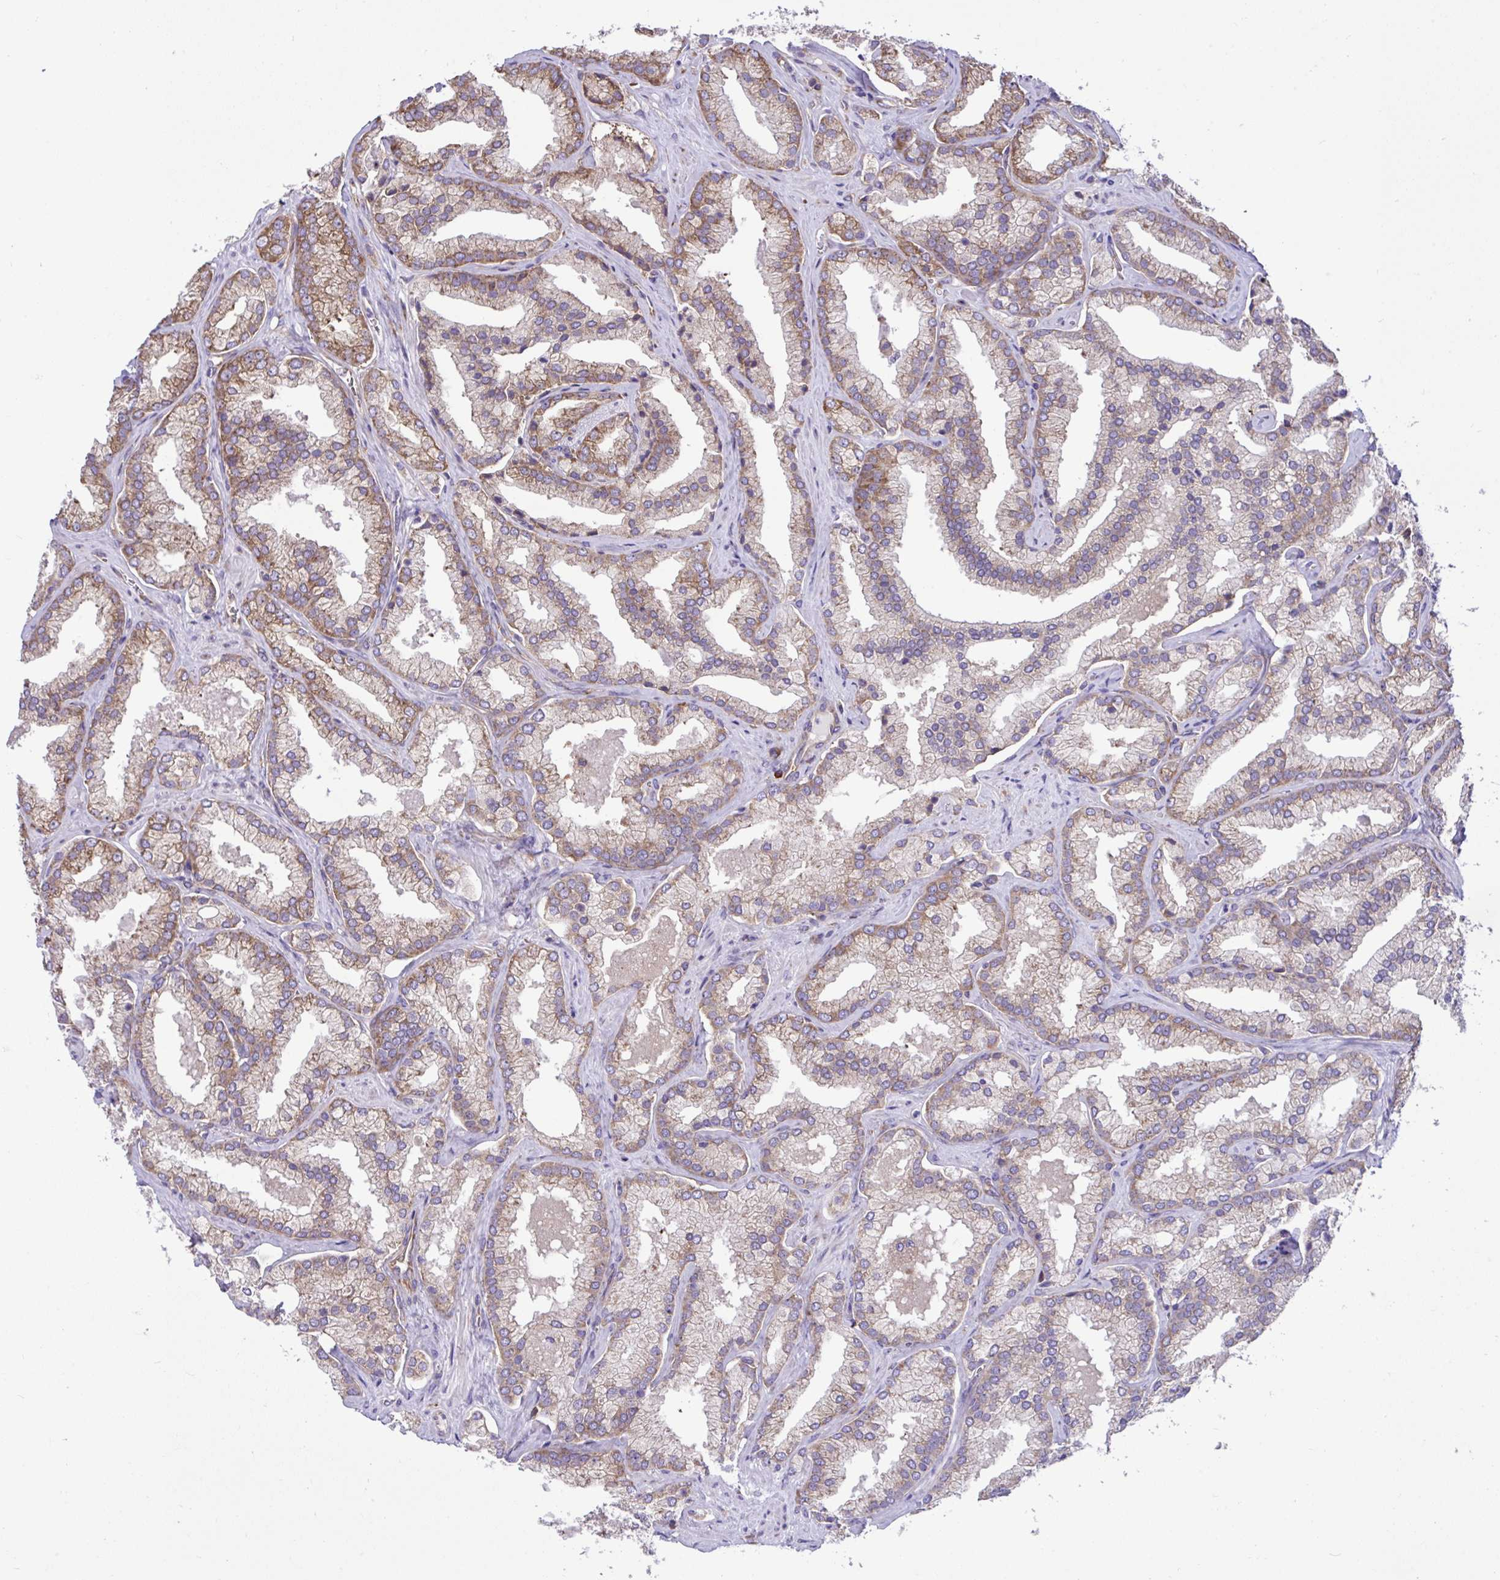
{"staining": {"intensity": "moderate", "quantity": ">75%", "location": "cytoplasmic/membranous"}, "tissue": "prostate cancer", "cell_type": "Tumor cells", "image_type": "cancer", "snomed": [{"axis": "morphology", "description": "Adenocarcinoma, High grade"}, {"axis": "topography", "description": "Prostate"}], "caption": "Immunohistochemical staining of human prostate cancer demonstrates medium levels of moderate cytoplasmic/membranous protein positivity in approximately >75% of tumor cells. Using DAB (brown) and hematoxylin (blue) stains, captured at high magnification using brightfield microscopy.", "gene": "RPL7", "patient": {"sex": "male", "age": 68}}